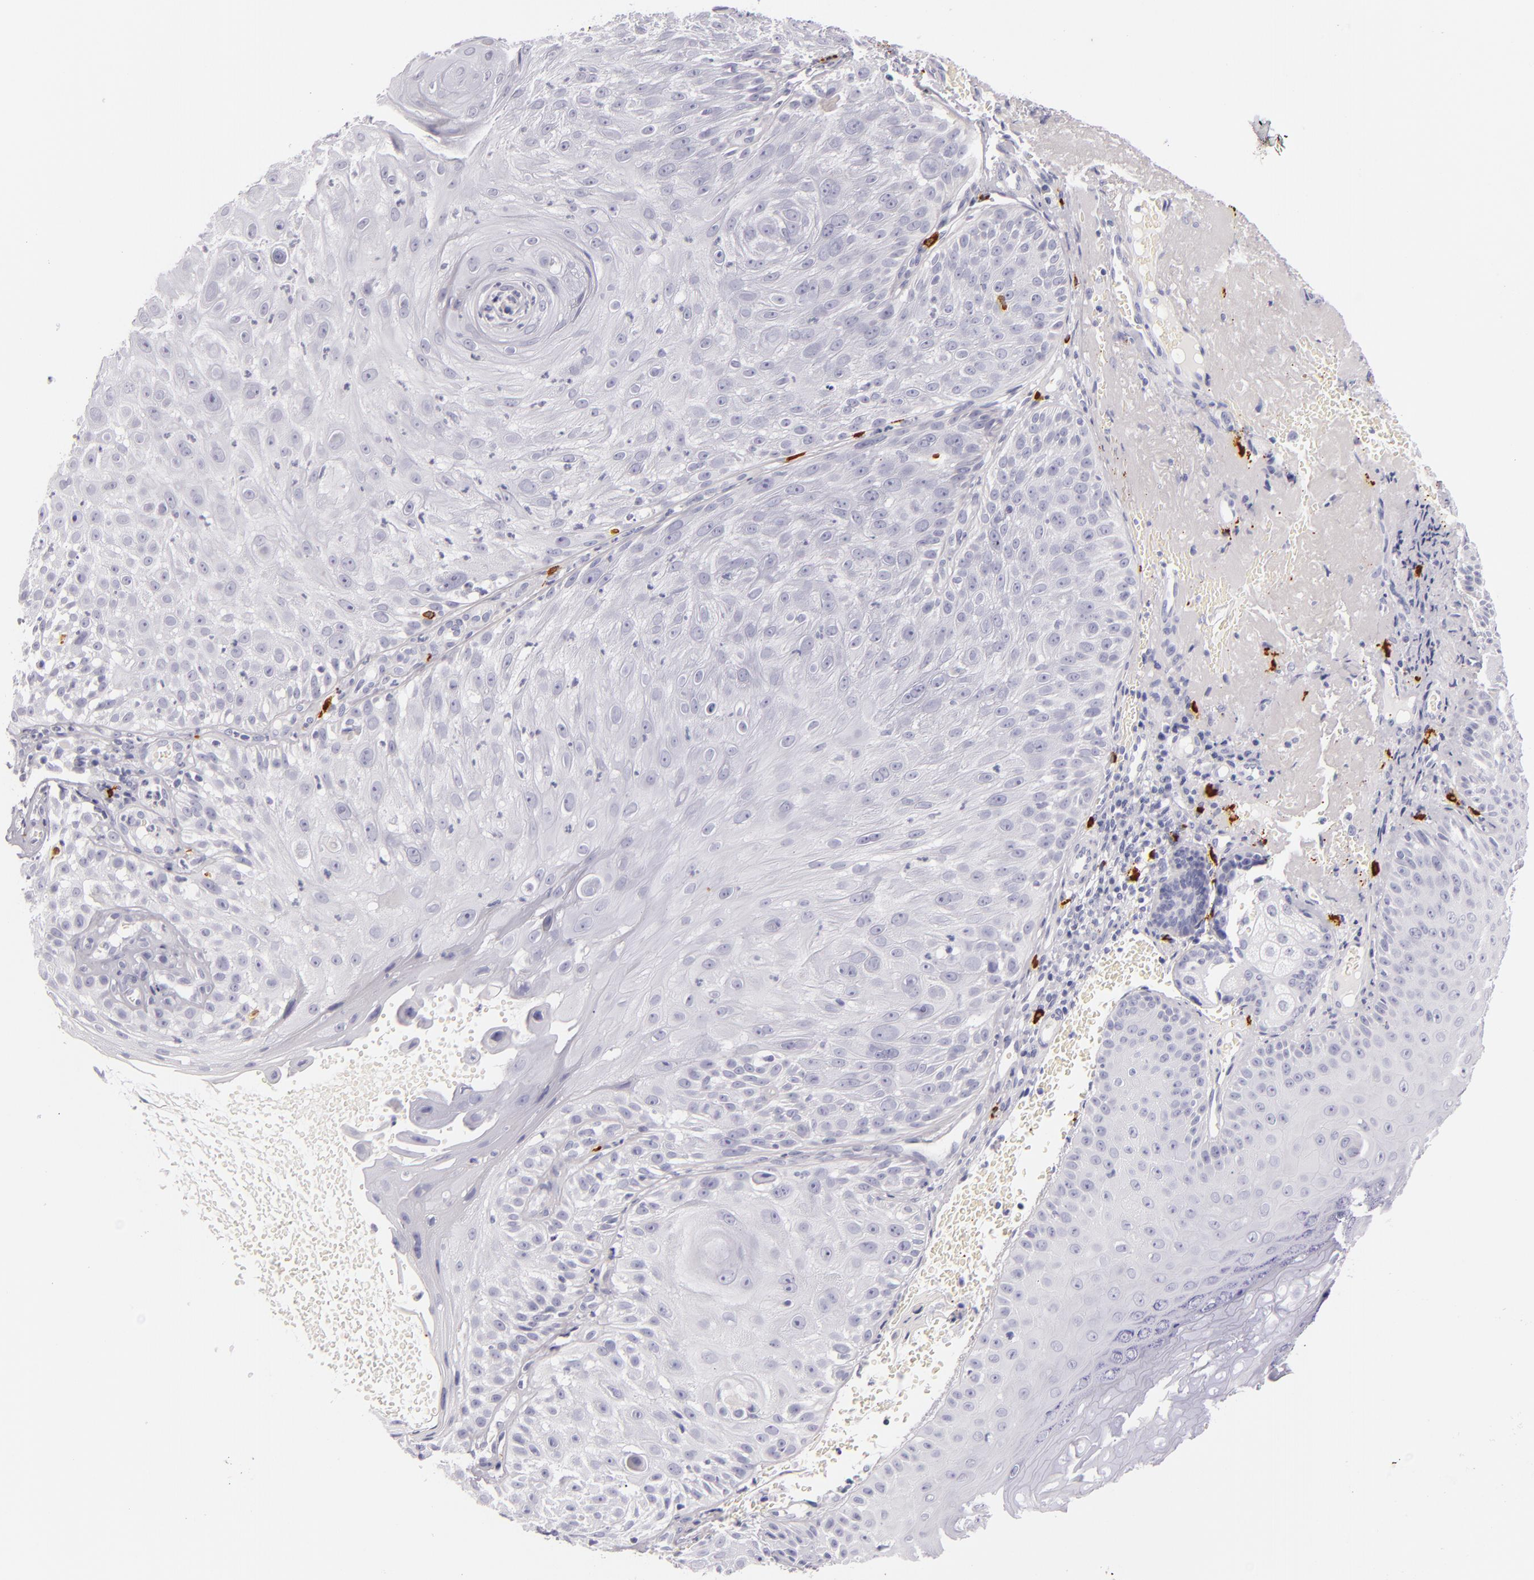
{"staining": {"intensity": "negative", "quantity": "none", "location": "none"}, "tissue": "skin cancer", "cell_type": "Tumor cells", "image_type": "cancer", "snomed": [{"axis": "morphology", "description": "Squamous cell carcinoma, NOS"}, {"axis": "topography", "description": "Skin"}], "caption": "Protein analysis of skin cancer (squamous cell carcinoma) displays no significant positivity in tumor cells.", "gene": "TPSD1", "patient": {"sex": "female", "age": 89}}